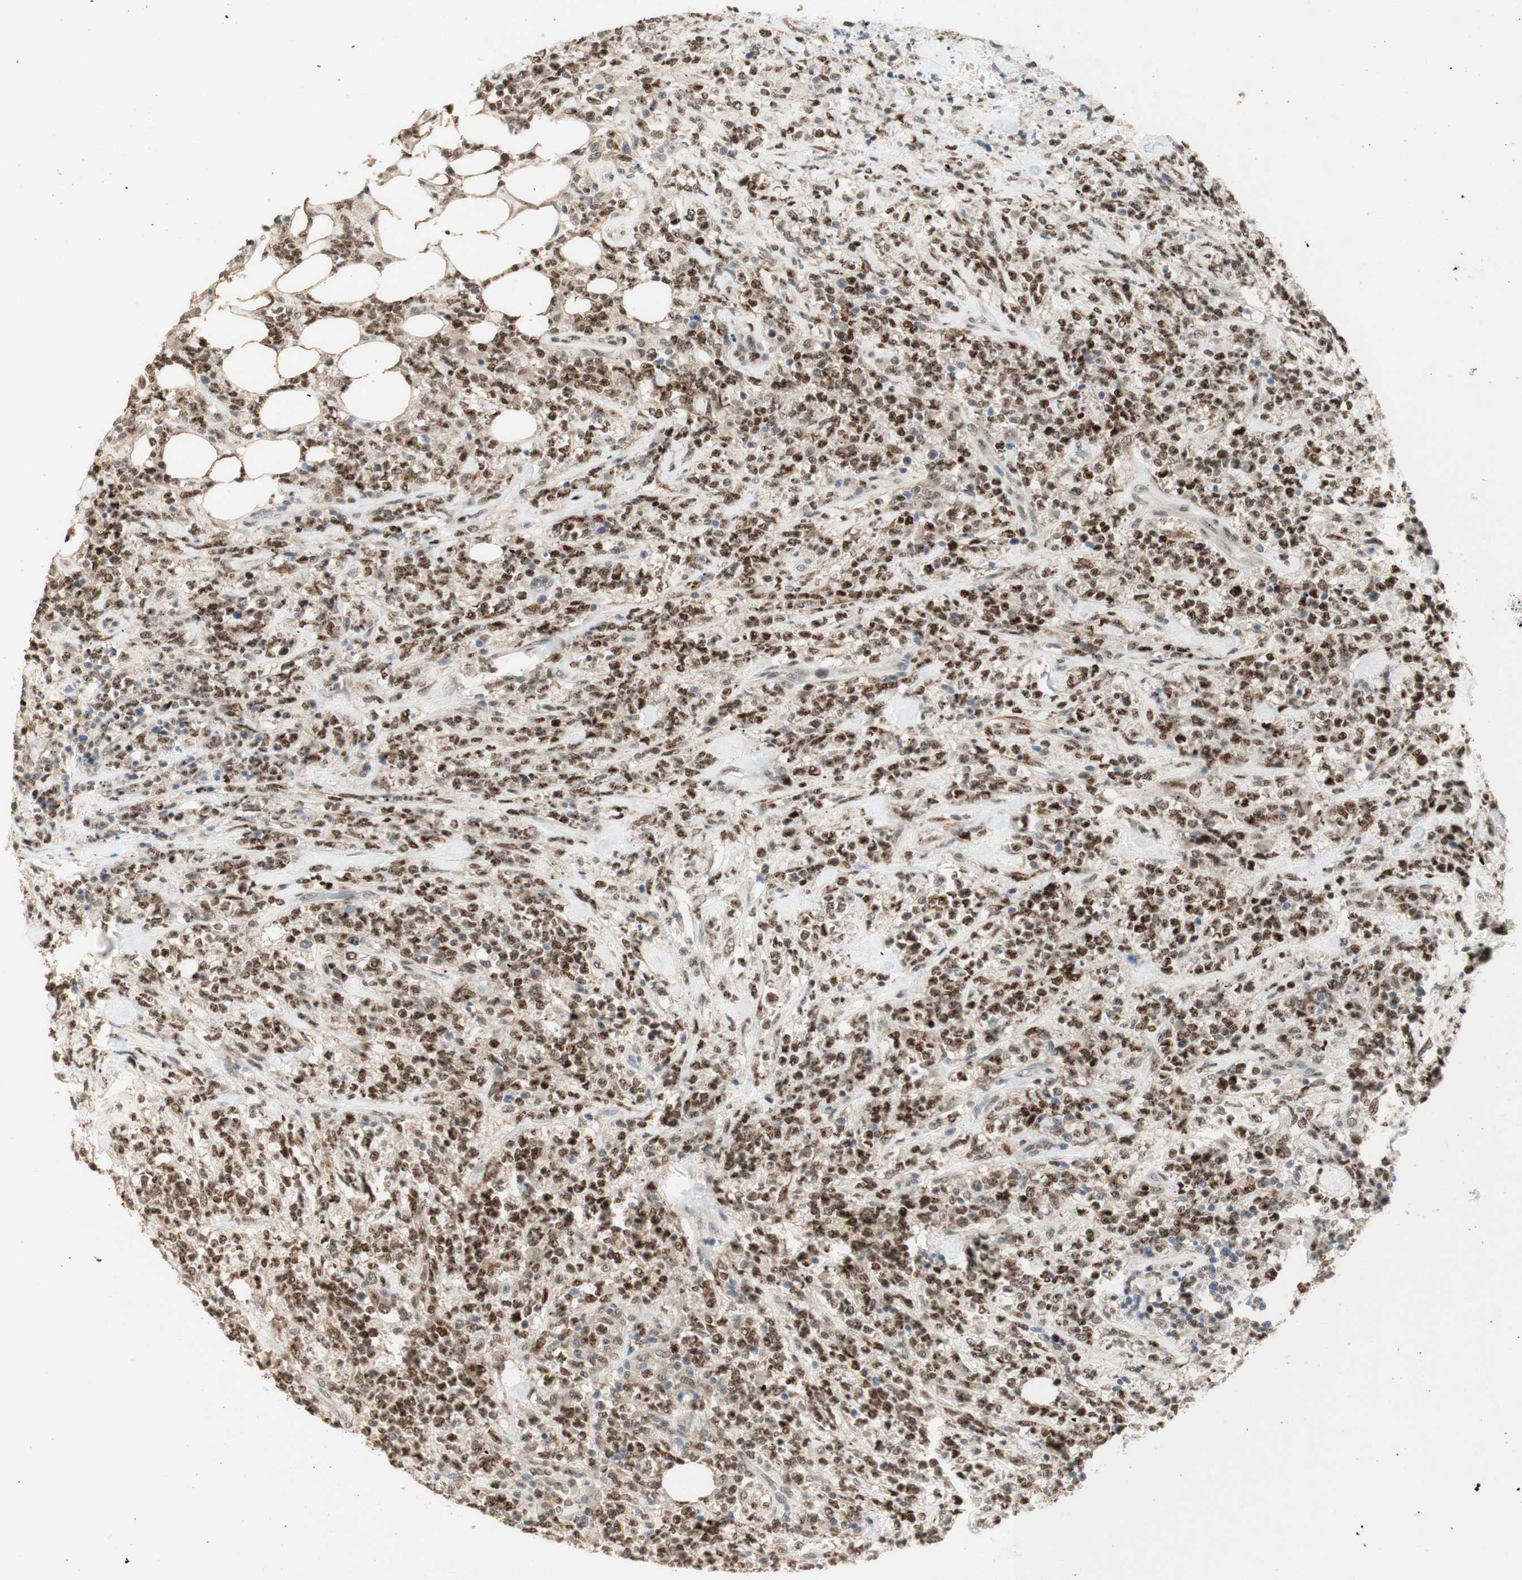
{"staining": {"intensity": "moderate", "quantity": ">75%", "location": "nuclear"}, "tissue": "lymphoma", "cell_type": "Tumor cells", "image_type": "cancer", "snomed": [{"axis": "morphology", "description": "Malignant lymphoma, non-Hodgkin's type, High grade"}, {"axis": "topography", "description": "Soft tissue"}], "caption": "Protein staining of lymphoma tissue reveals moderate nuclear expression in approximately >75% of tumor cells.", "gene": "FOXP1", "patient": {"sex": "male", "age": 18}}